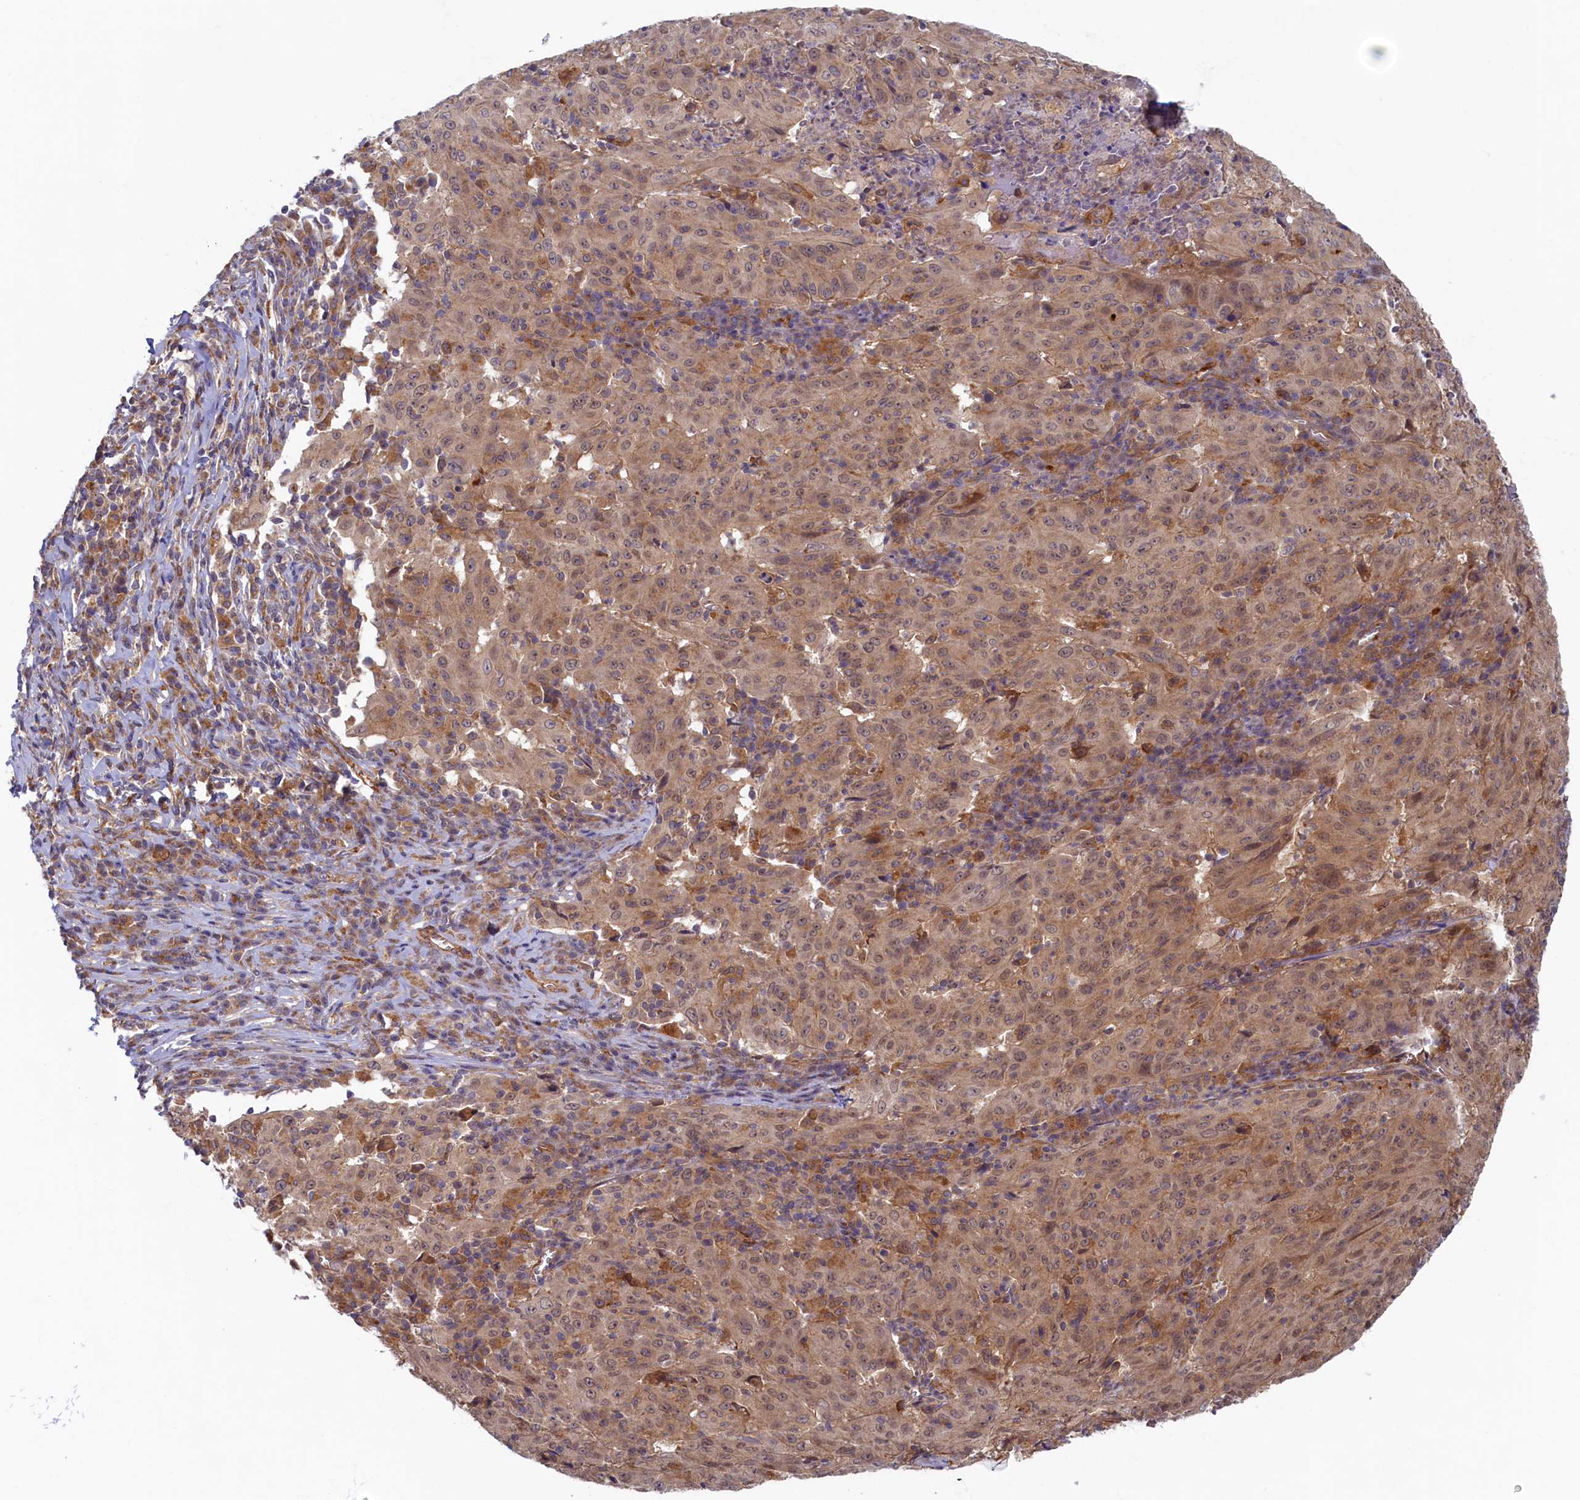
{"staining": {"intensity": "weak", "quantity": ">75%", "location": "cytoplasmic/membranous,nuclear"}, "tissue": "pancreatic cancer", "cell_type": "Tumor cells", "image_type": "cancer", "snomed": [{"axis": "morphology", "description": "Adenocarcinoma, NOS"}, {"axis": "topography", "description": "Pancreas"}], "caption": "Immunohistochemistry (IHC) histopathology image of neoplastic tissue: human pancreatic cancer (adenocarcinoma) stained using immunohistochemistry (IHC) shows low levels of weak protein expression localized specifically in the cytoplasmic/membranous and nuclear of tumor cells, appearing as a cytoplasmic/membranous and nuclear brown color.", "gene": "STX12", "patient": {"sex": "male", "age": 63}}